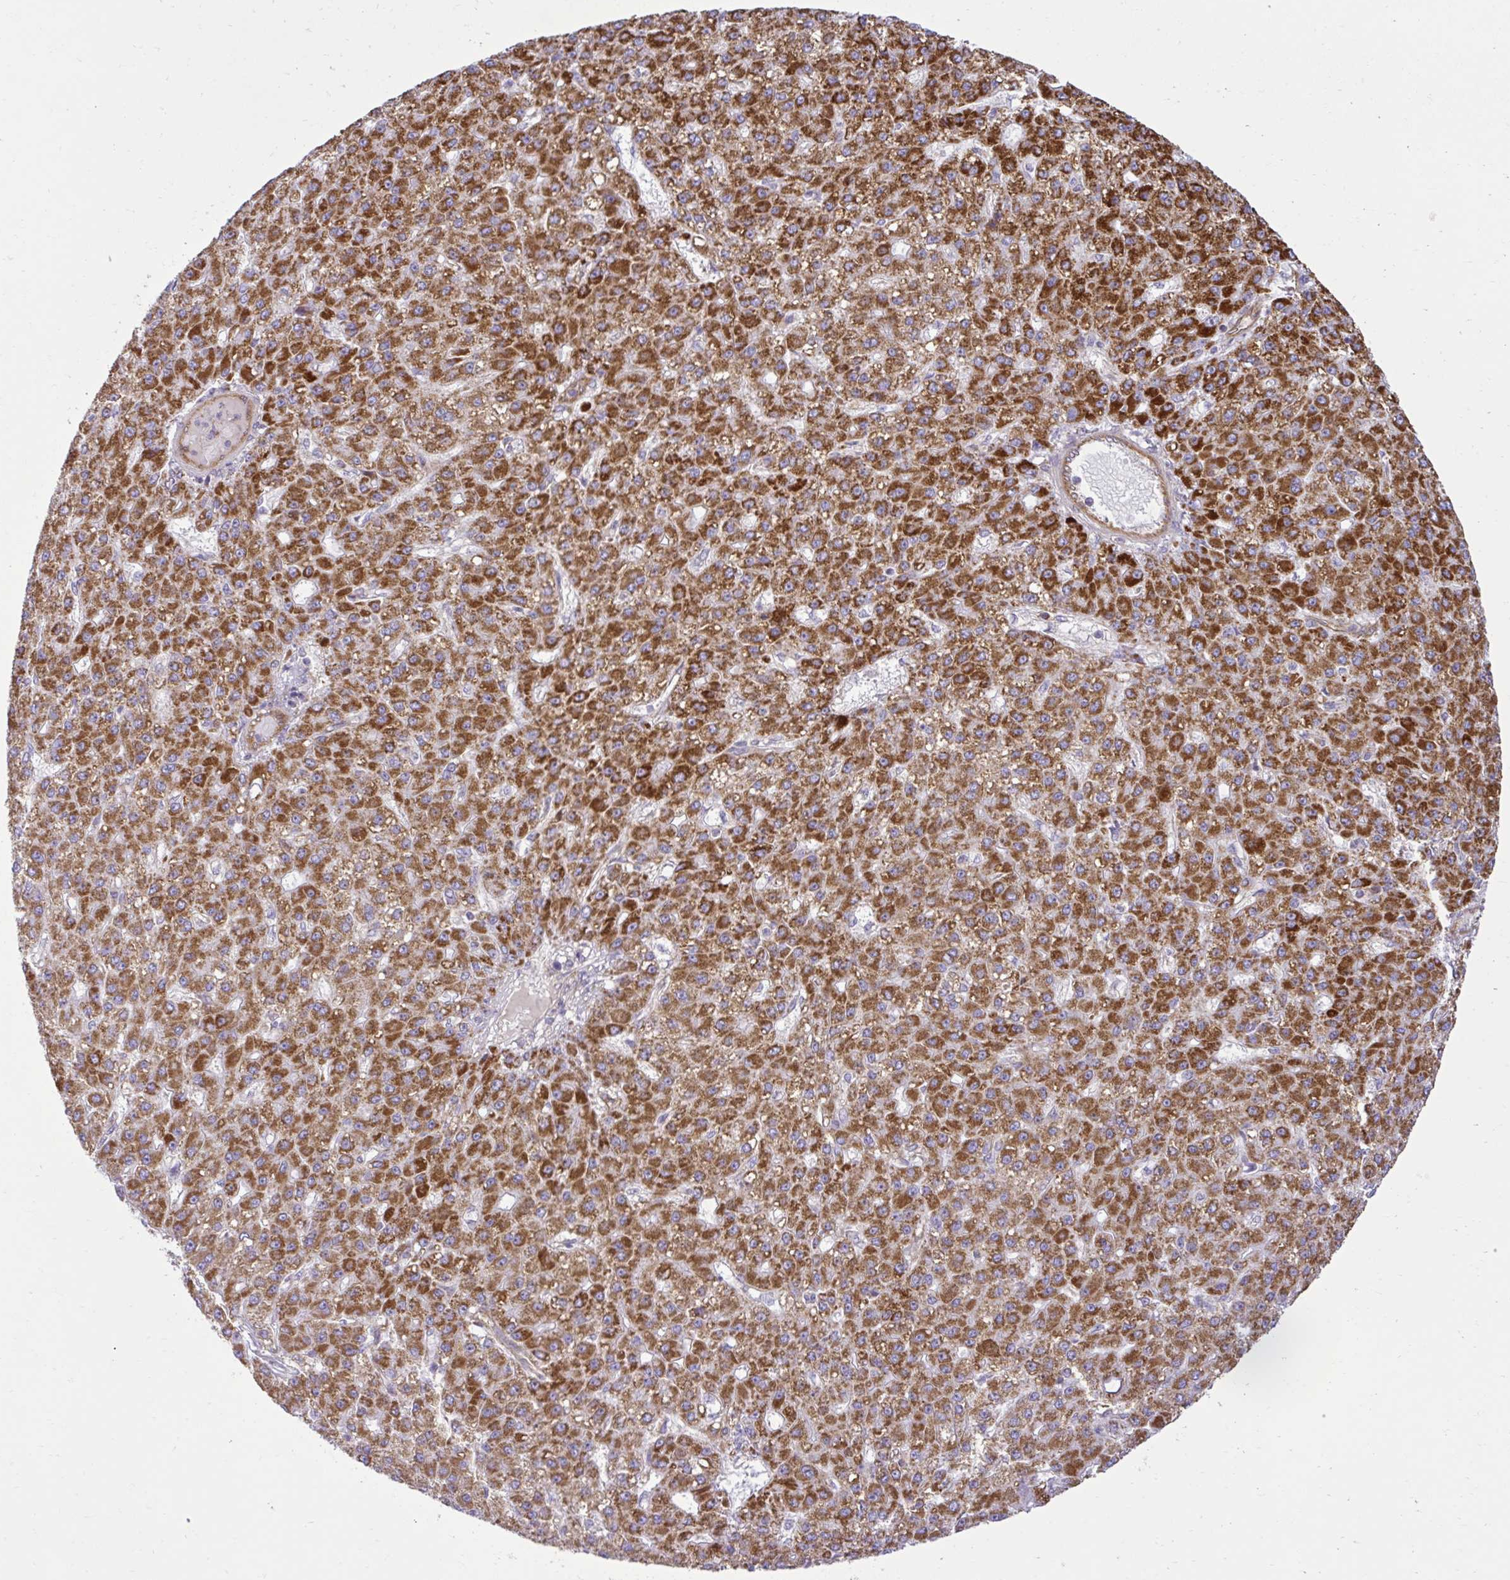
{"staining": {"intensity": "strong", "quantity": ">75%", "location": "cytoplasmic/membranous"}, "tissue": "liver cancer", "cell_type": "Tumor cells", "image_type": "cancer", "snomed": [{"axis": "morphology", "description": "Carcinoma, Hepatocellular, NOS"}, {"axis": "topography", "description": "Liver"}], "caption": "An image of liver hepatocellular carcinoma stained for a protein exhibits strong cytoplasmic/membranous brown staining in tumor cells. (DAB (3,3'-diaminobenzidine) IHC, brown staining for protein, blue staining for nuclei).", "gene": "LIMS1", "patient": {"sex": "male", "age": 67}}